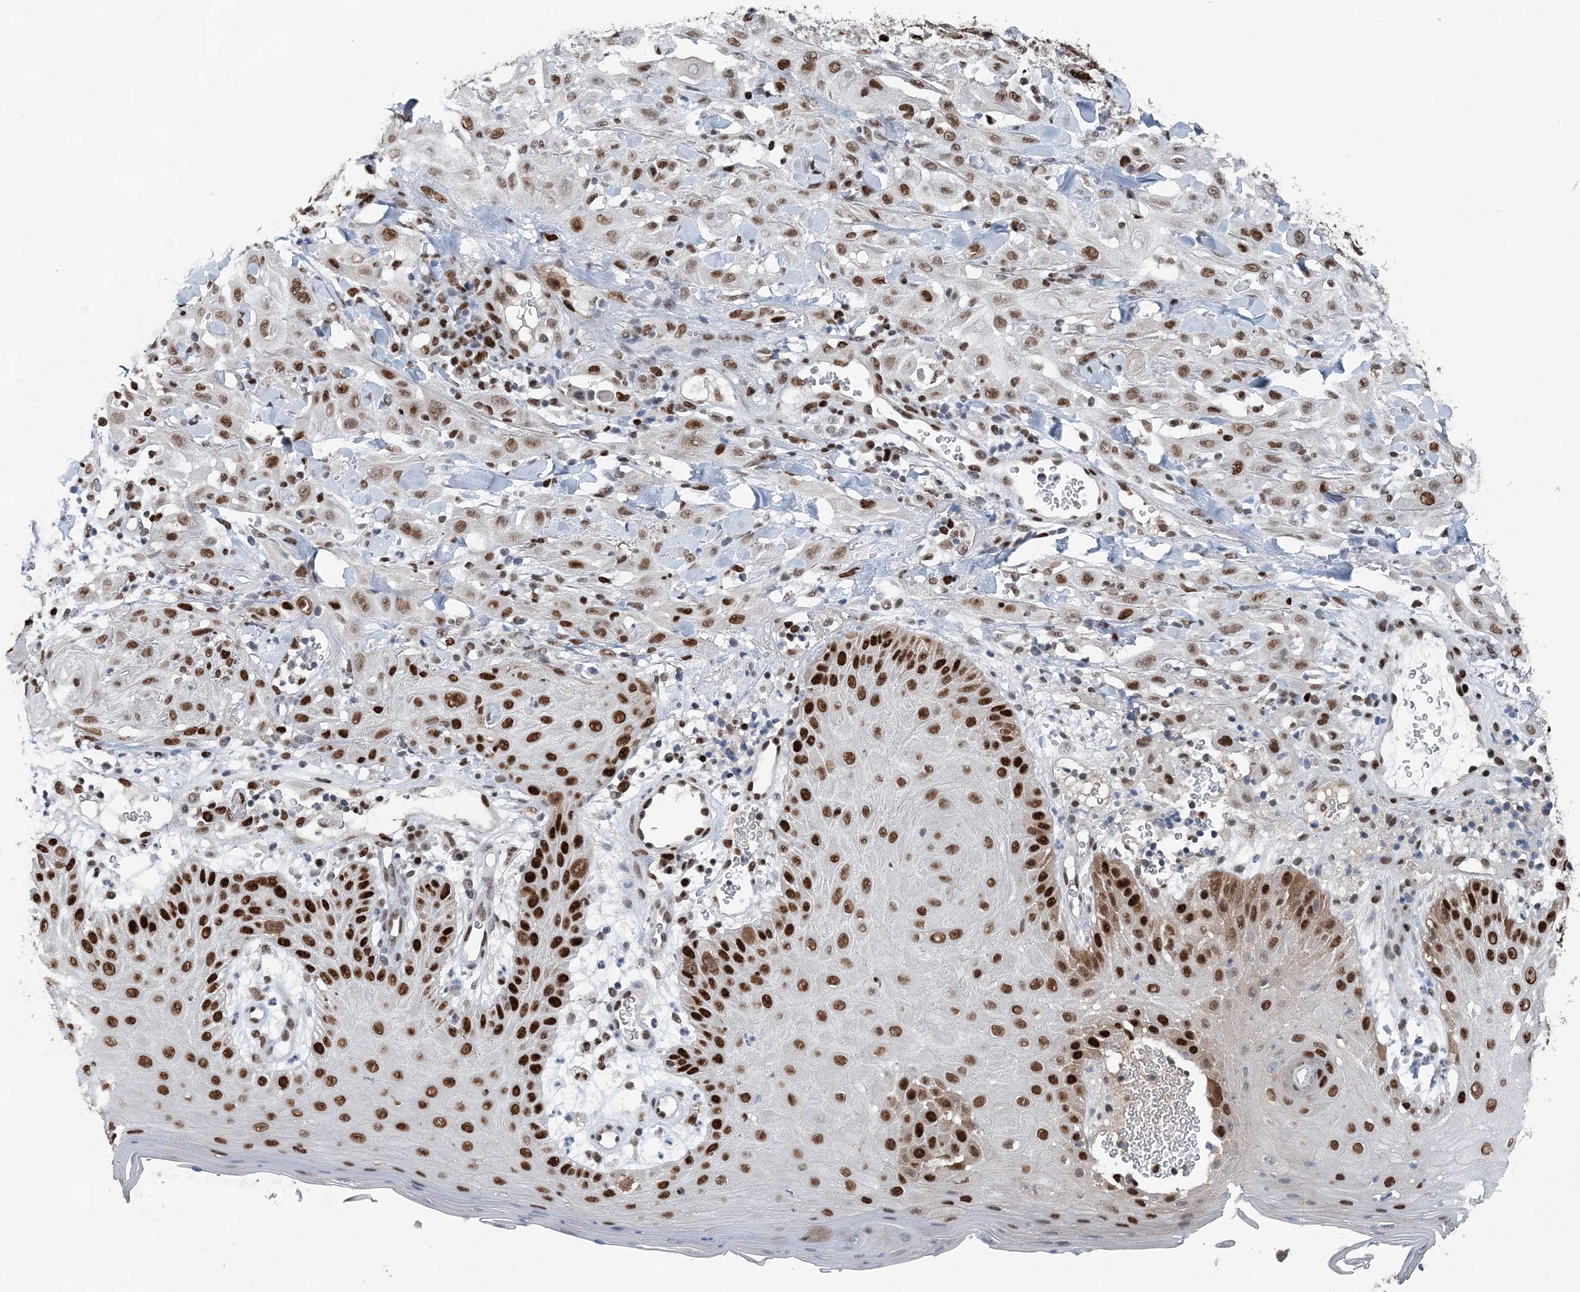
{"staining": {"intensity": "moderate", "quantity": ">75%", "location": "nuclear"}, "tissue": "skin cancer", "cell_type": "Tumor cells", "image_type": "cancer", "snomed": [{"axis": "morphology", "description": "Squamous cell carcinoma, NOS"}, {"axis": "topography", "description": "Skin"}], "caption": "The photomicrograph demonstrates immunohistochemical staining of skin cancer. There is moderate nuclear positivity is seen in approximately >75% of tumor cells.", "gene": "HAT1", "patient": {"sex": "male", "age": 24}}